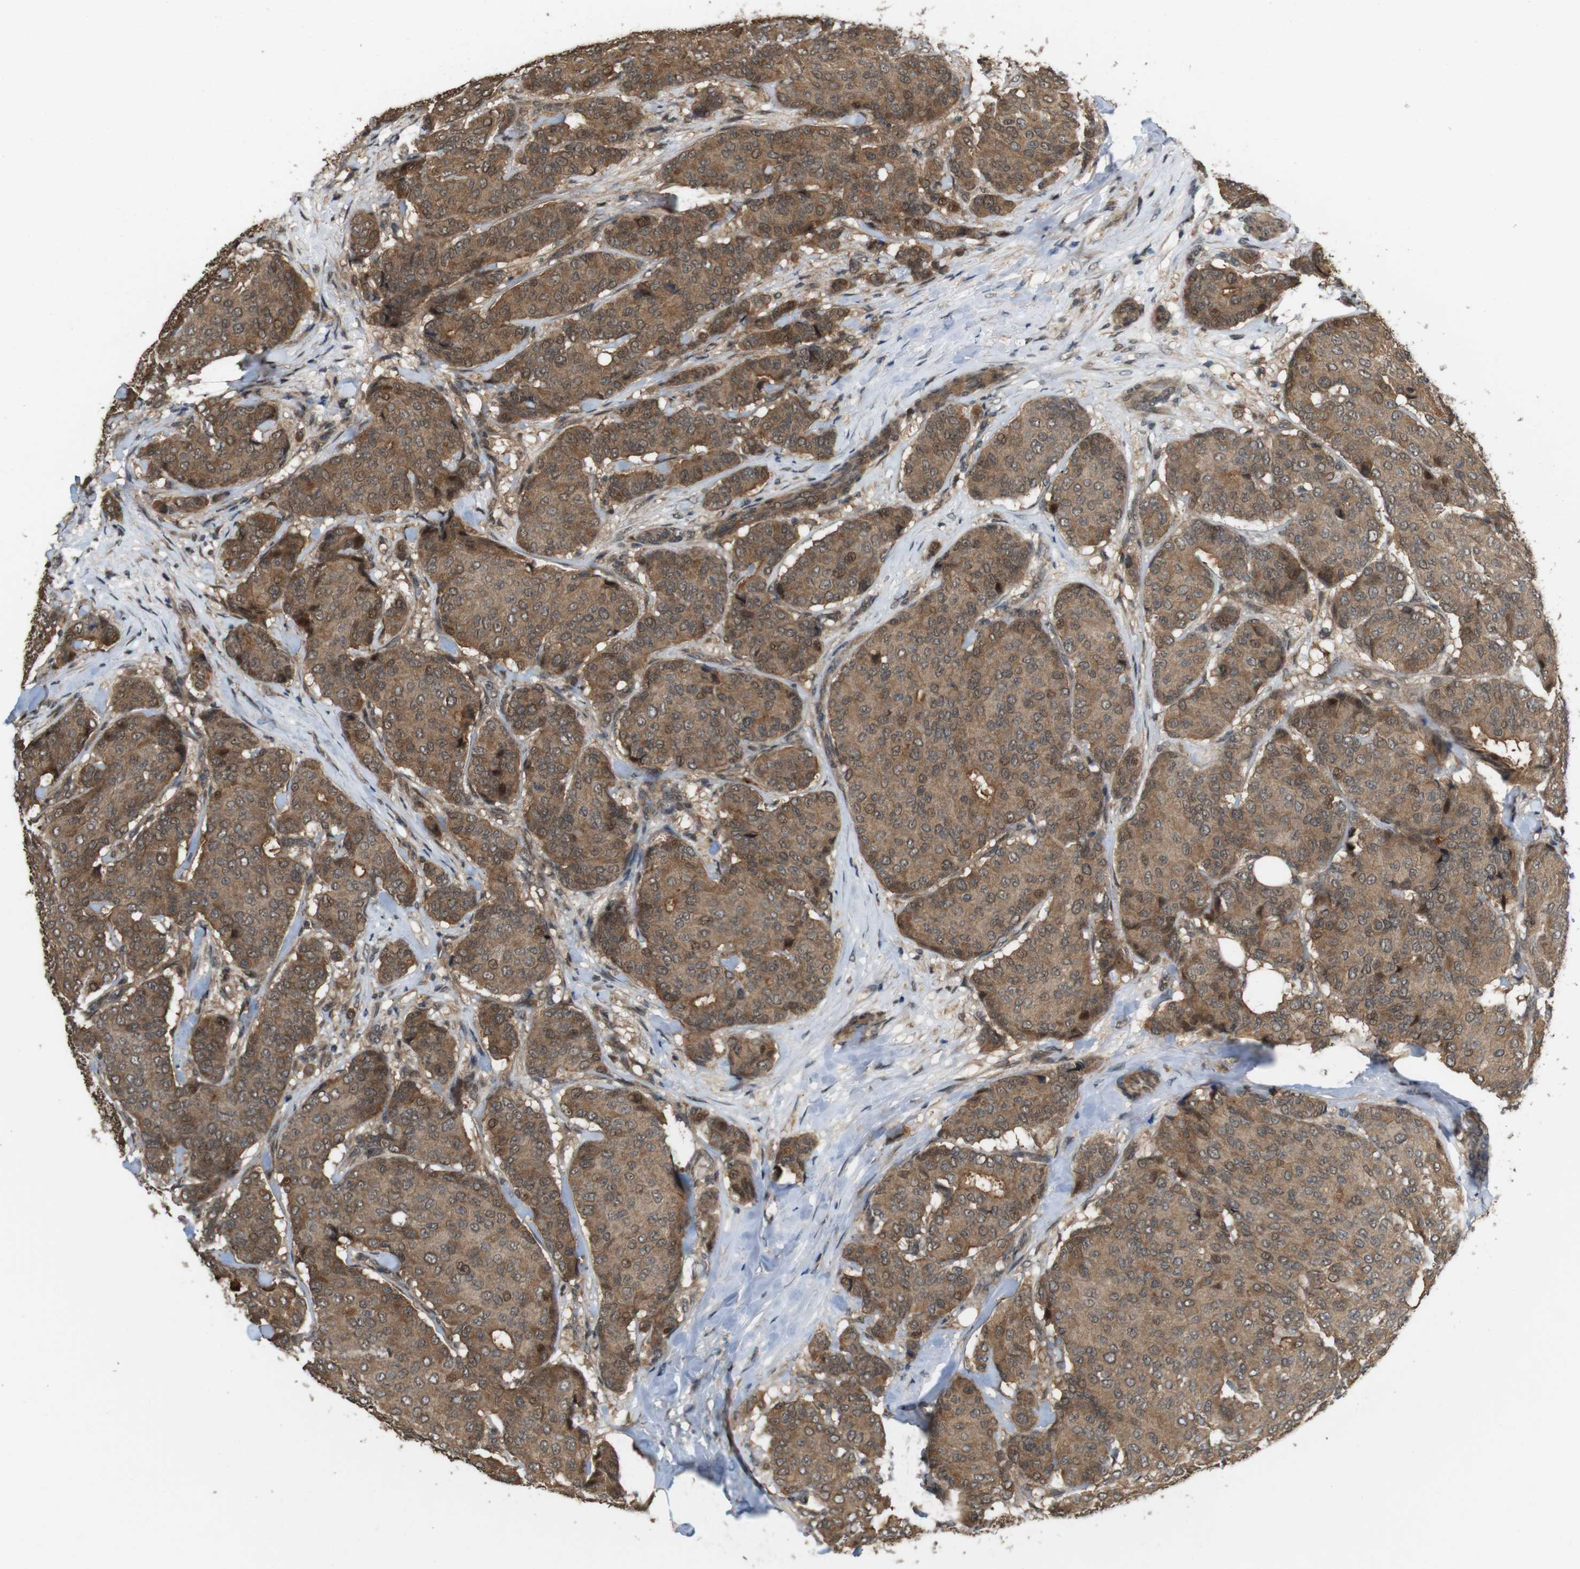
{"staining": {"intensity": "moderate", "quantity": ">75%", "location": "cytoplasmic/membranous"}, "tissue": "breast cancer", "cell_type": "Tumor cells", "image_type": "cancer", "snomed": [{"axis": "morphology", "description": "Duct carcinoma"}, {"axis": "topography", "description": "Breast"}], "caption": "High-magnification brightfield microscopy of infiltrating ductal carcinoma (breast) stained with DAB (3,3'-diaminobenzidine) (brown) and counterstained with hematoxylin (blue). tumor cells exhibit moderate cytoplasmic/membranous staining is seen in about>75% of cells.", "gene": "CDC34", "patient": {"sex": "female", "age": 75}}